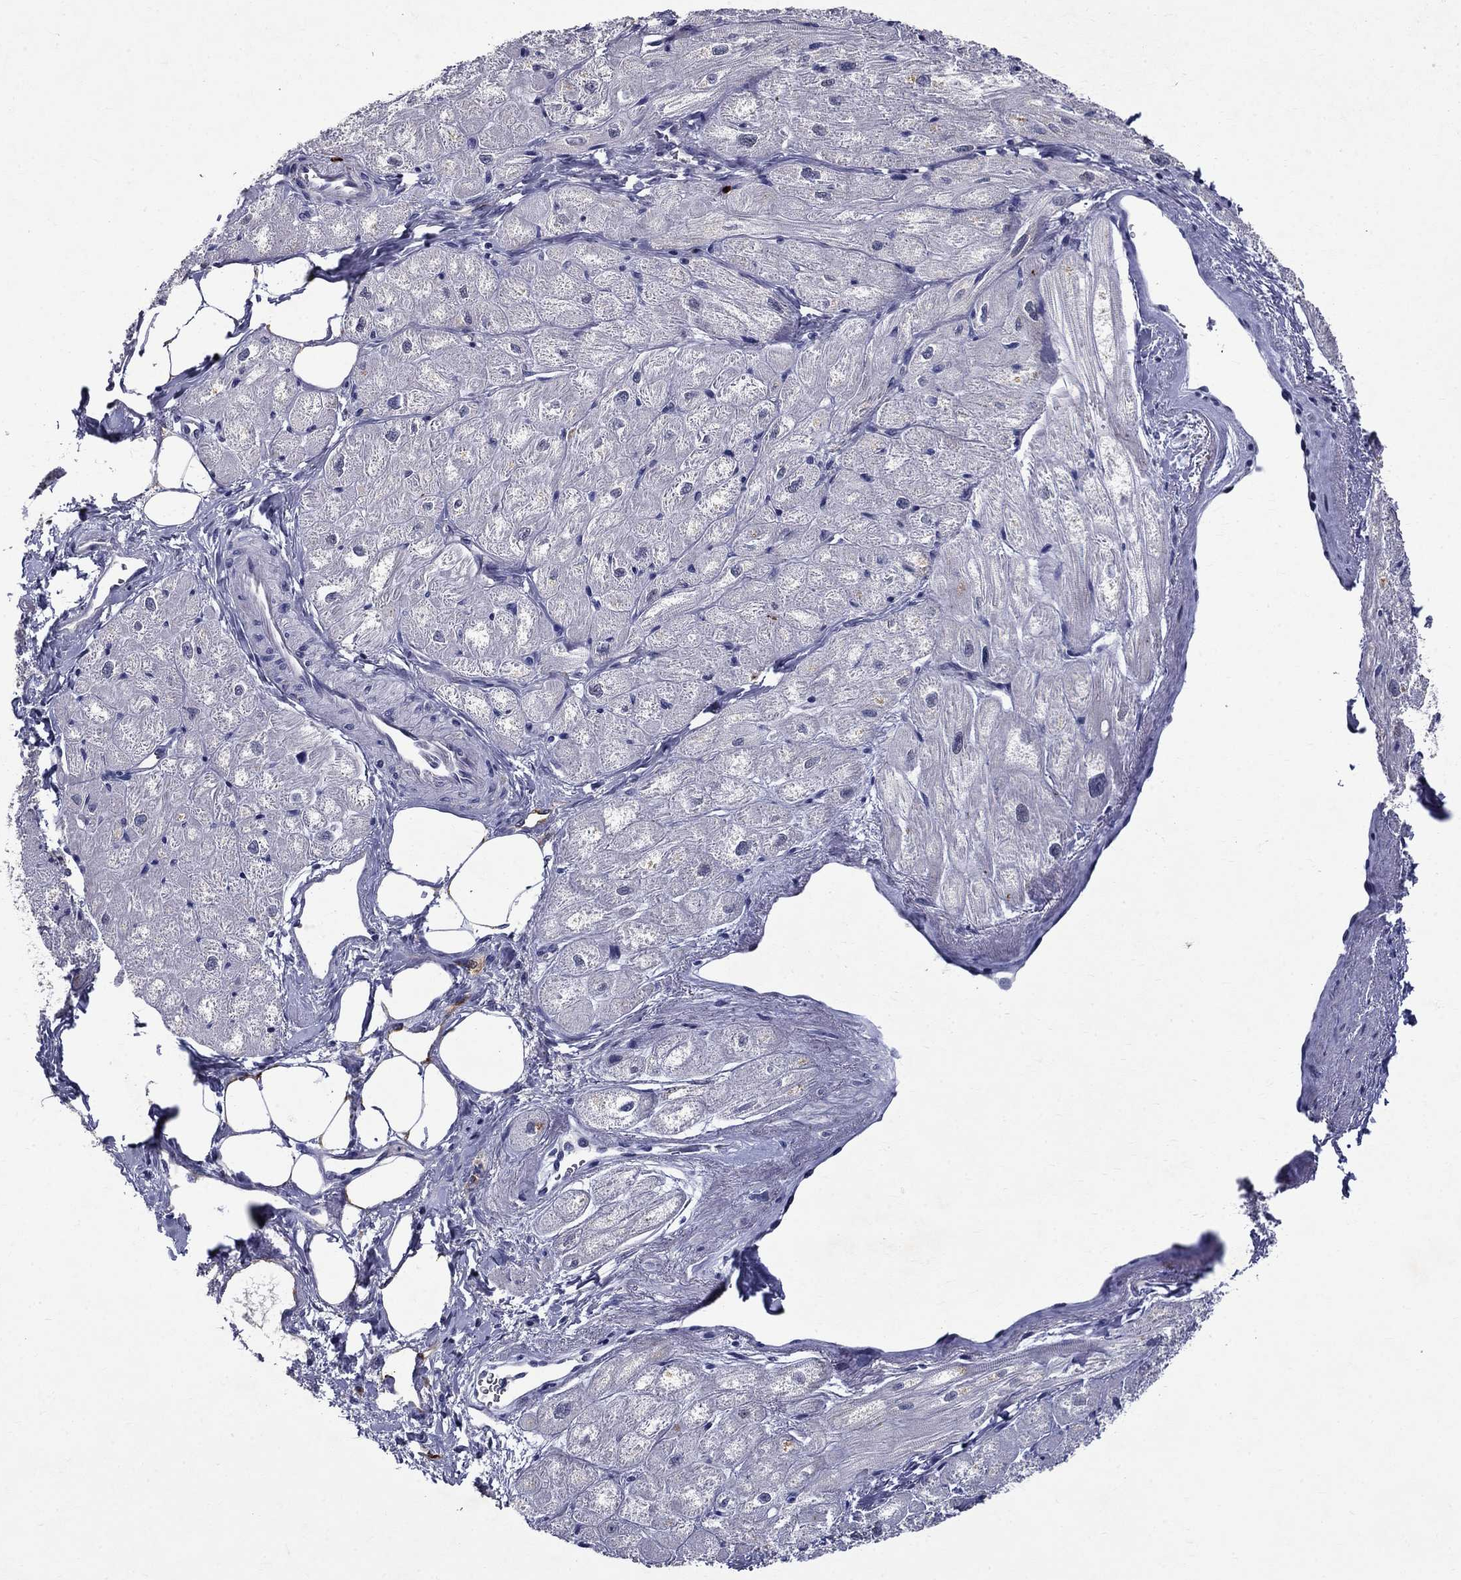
{"staining": {"intensity": "negative", "quantity": "none", "location": "none"}, "tissue": "heart muscle", "cell_type": "Cardiomyocytes", "image_type": "normal", "snomed": [{"axis": "morphology", "description": "Normal tissue, NOS"}, {"axis": "topography", "description": "Heart"}], "caption": "The immunohistochemistry photomicrograph has no significant staining in cardiomyocytes of heart muscle. (Brightfield microscopy of DAB immunohistochemistry at high magnification).", "gene": "STAB2", "patient": {"sex": "male", "age": 57}}